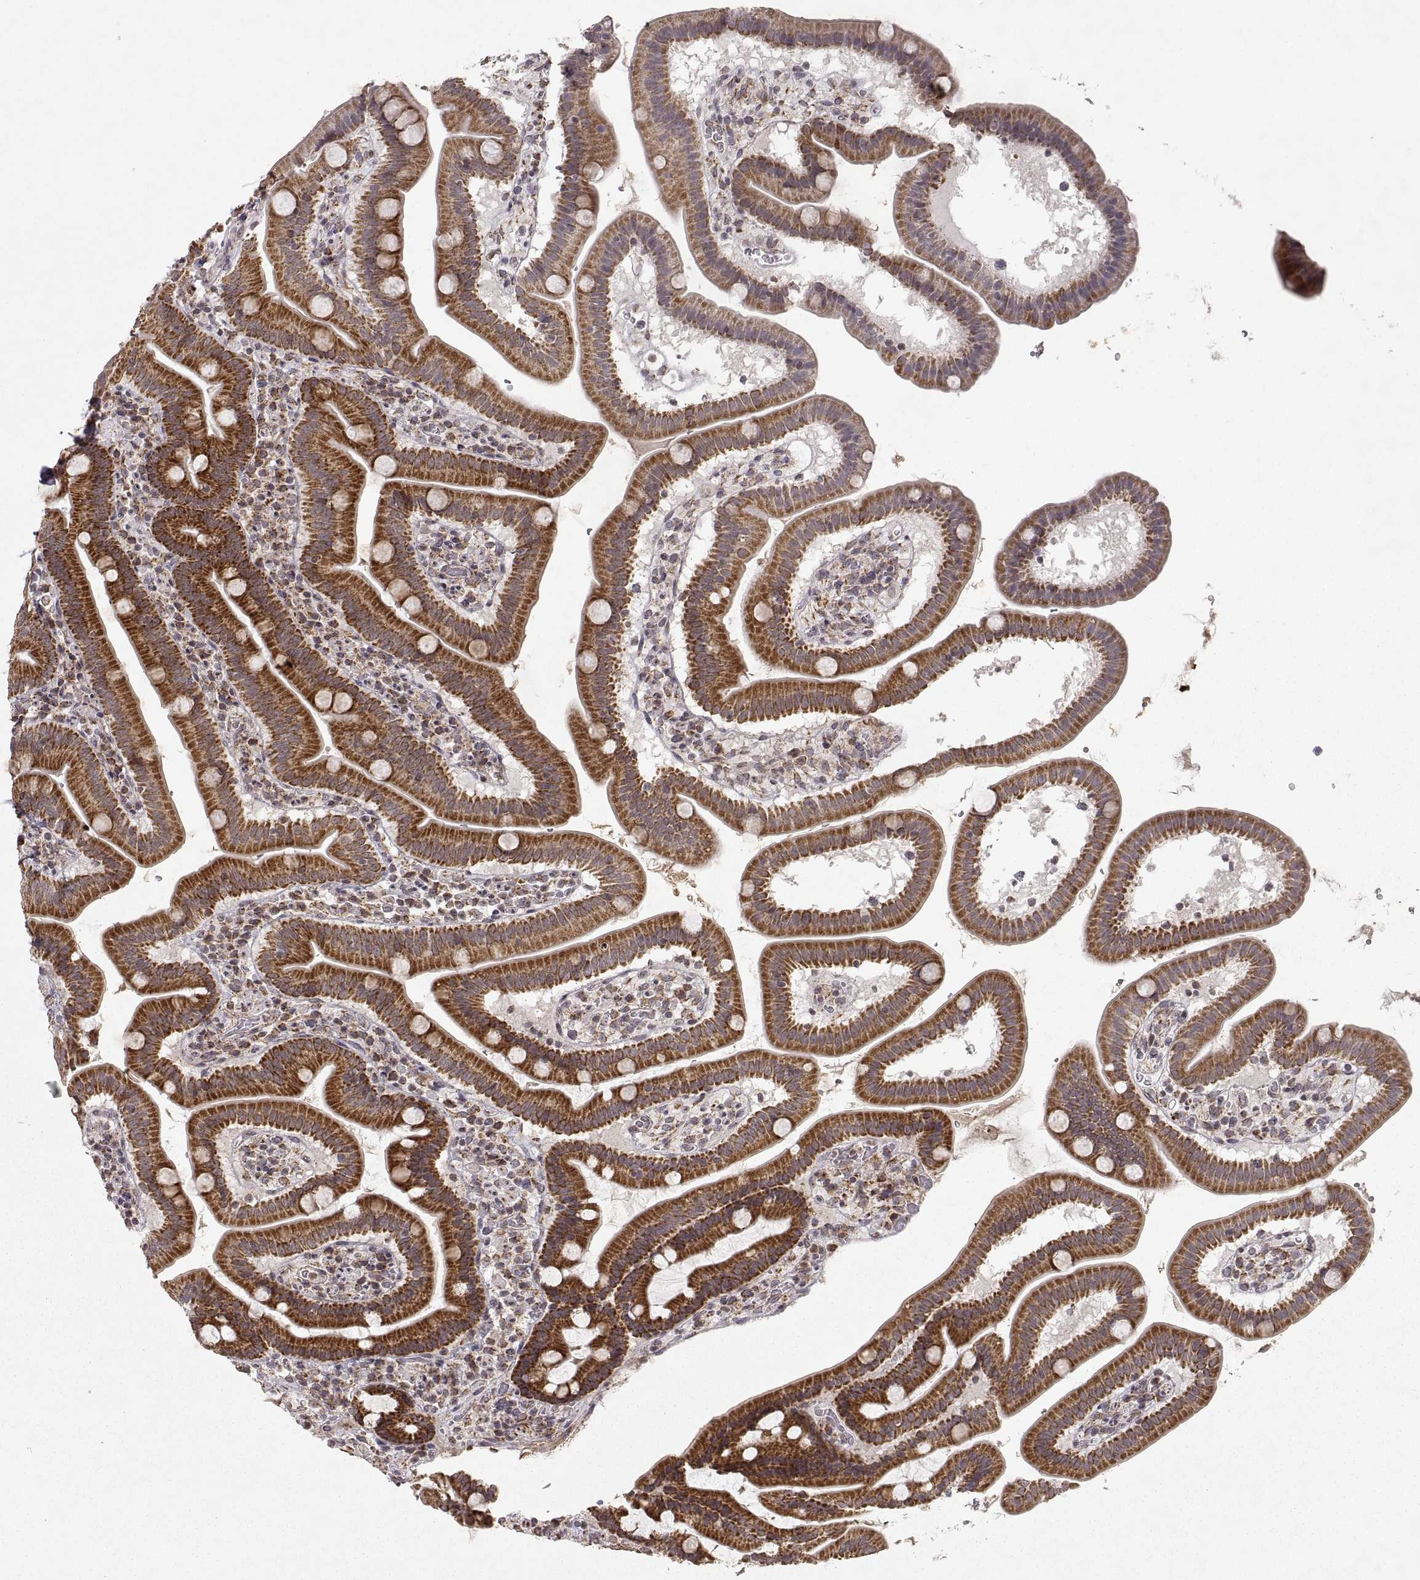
{"staining": {"intensity": "strong", "quantity": ">75%", "location": "cytoplasmic/membranous"}, "tissue": "duodenum", "cell_type": "Glandular cells", "image_type": "normal", "snomed": [{"axis": "morphology", "description": "Normal tissue, NOS"}, {"axis": "topography", "description": "Duodenum"}], "caption": "Immunohistochemical staining of normal human duodenum shows high levels of strong cytoplasmic/membranous staining in about >75% of glandular cells. (DAB IHC, brown staining for protein, blue staining for nuclei).", "gene": "MANBAL", "patient": {"sex": "male", "age": 59}}